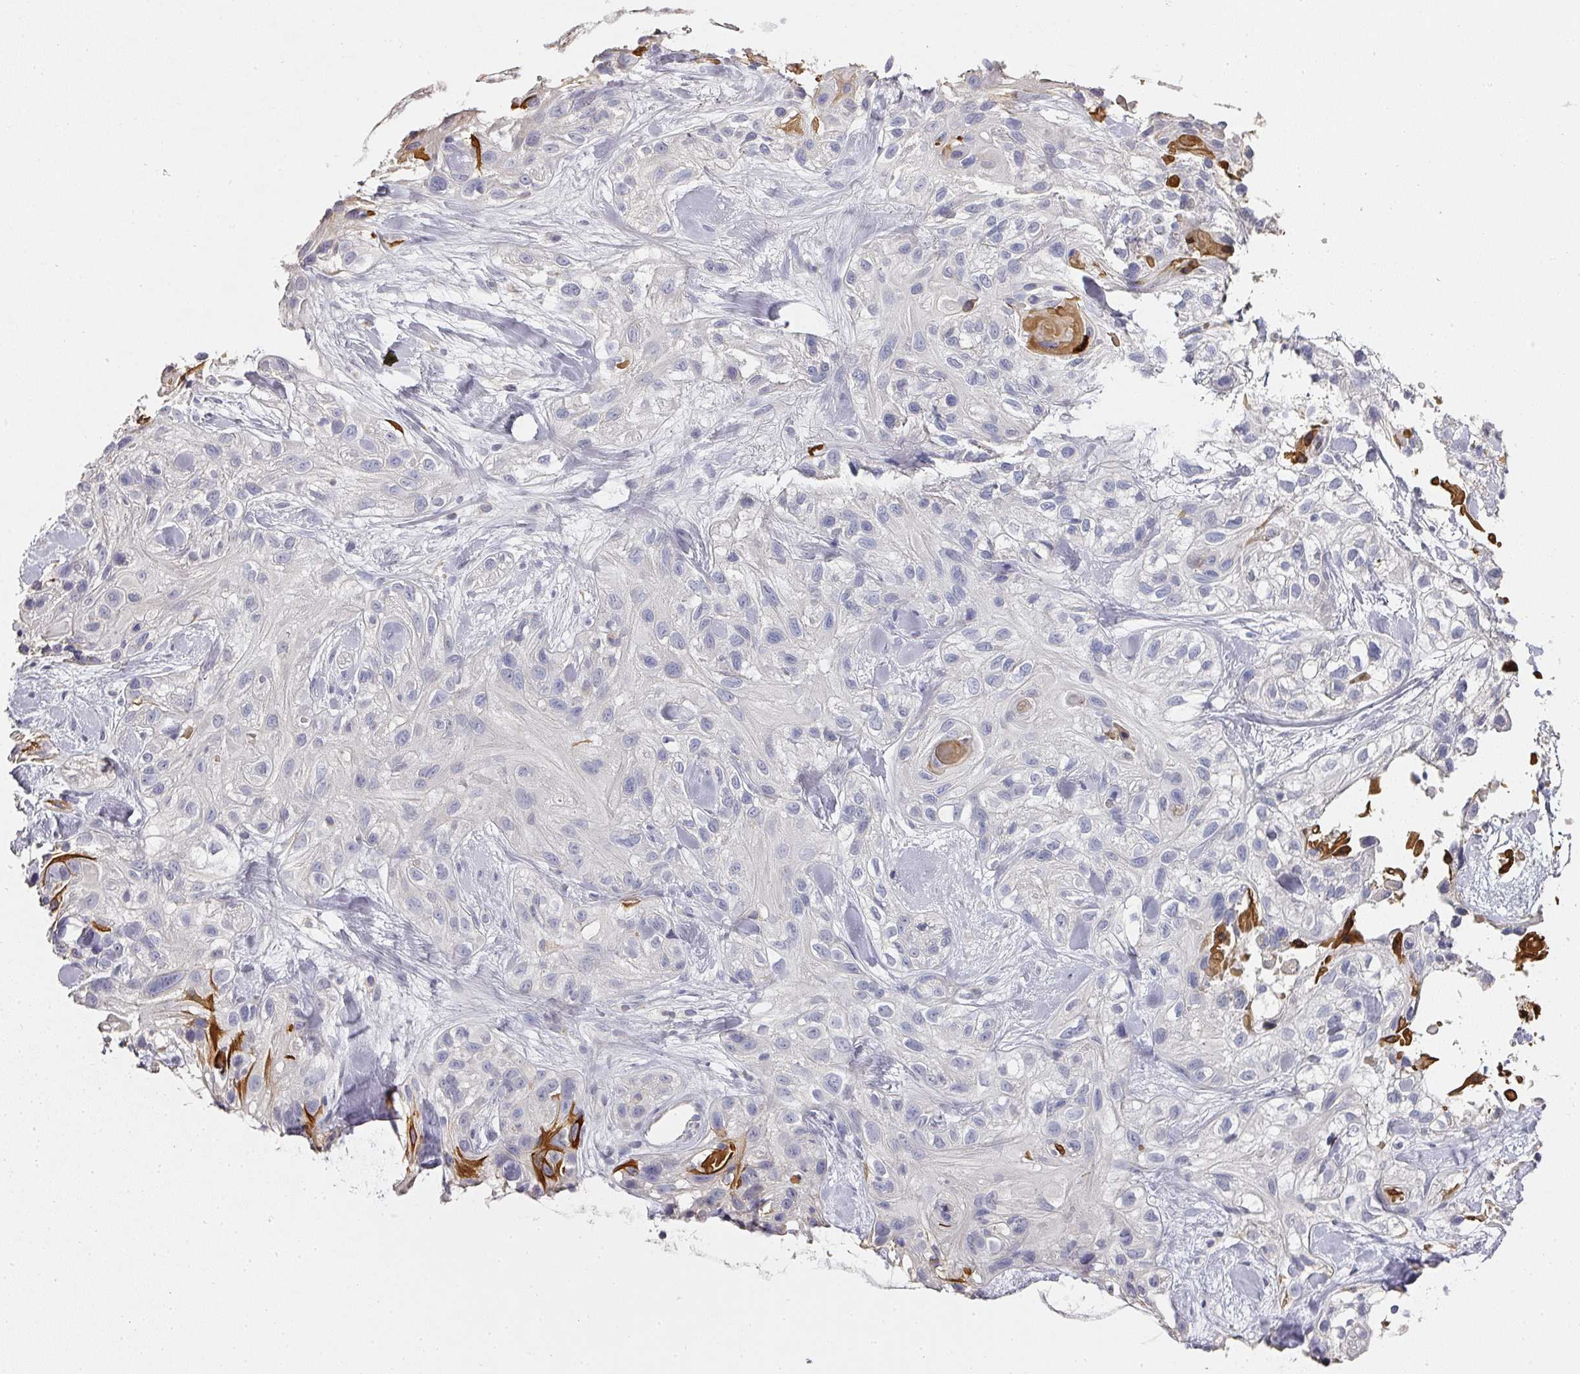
{"staining": {"intensity": "negative", "quantity": "none", "location": "none"}, "tissue": "skin cancer", "cell_type": "Tumor cells", "image_type": "cancer", "snomed": [{"axis": "morphology", "description": "Squamous cell carcinoma, NOS"}, {"axis": "topography", "description": "Skin"}], "caption": "Skin cancer was stained to show a protein in brown. There is no significant positivity in tumor cells. (DAB immunohistochemistry (IHC), high magnification).", "gene": "CAMP", "patient": {"sex": "male", "age": 82}}